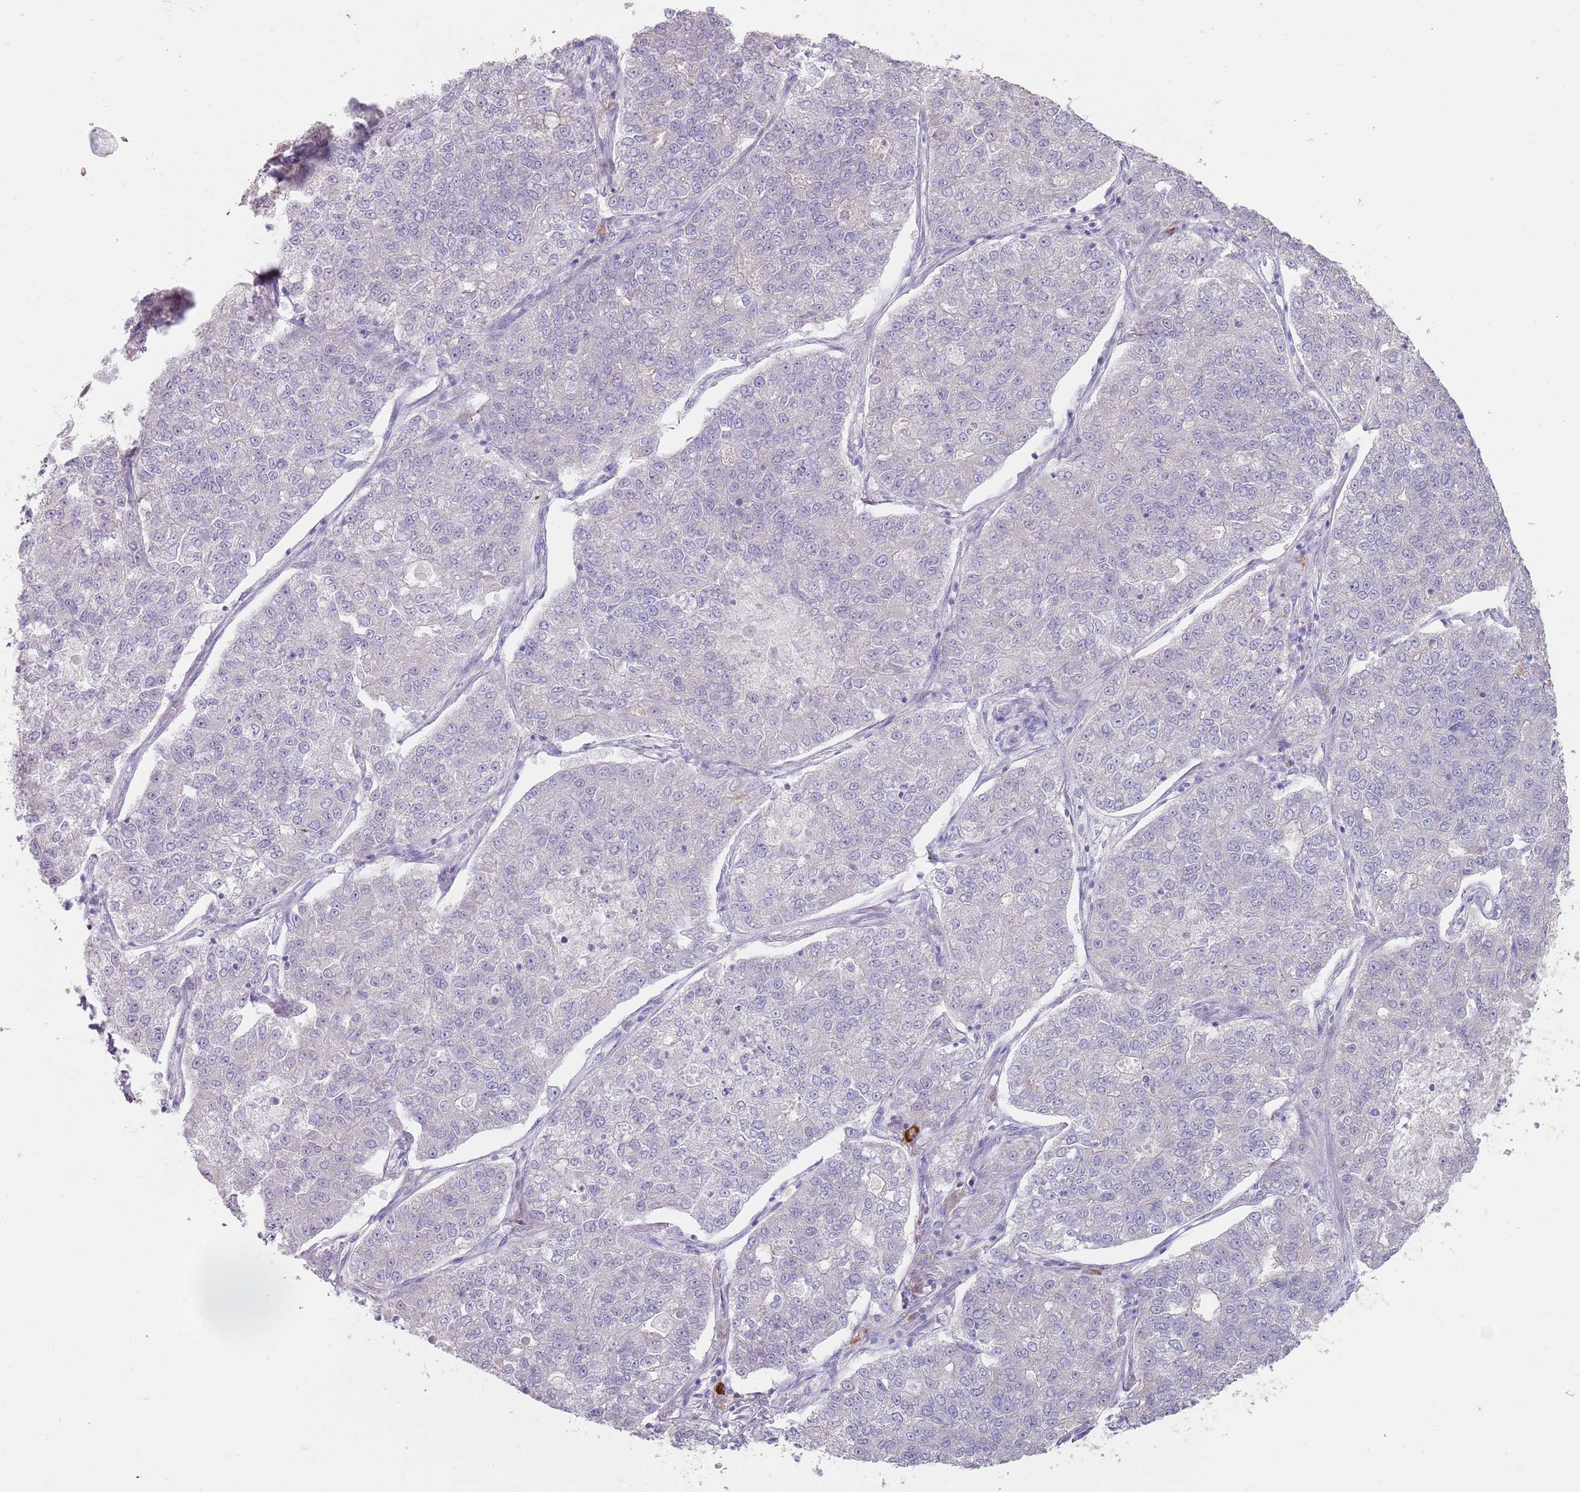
{"staining": {"intensity": "negative", "quantity": "none", "location": "none"}, "tissue": "lung cancer", "cell_type": "Tumor cells", "image_type": "cancer", "snomed": [{"axis": "morphology", "description": "Adenocarcinoma, NOS"}, {"axis": "topography", "description": "Lung"}], "caption": "Tumor cells are negative for protein expression in human lung adenocarcinoma.", "gene": "STYK1", "patient": {"sex": "male", "age": 49}}